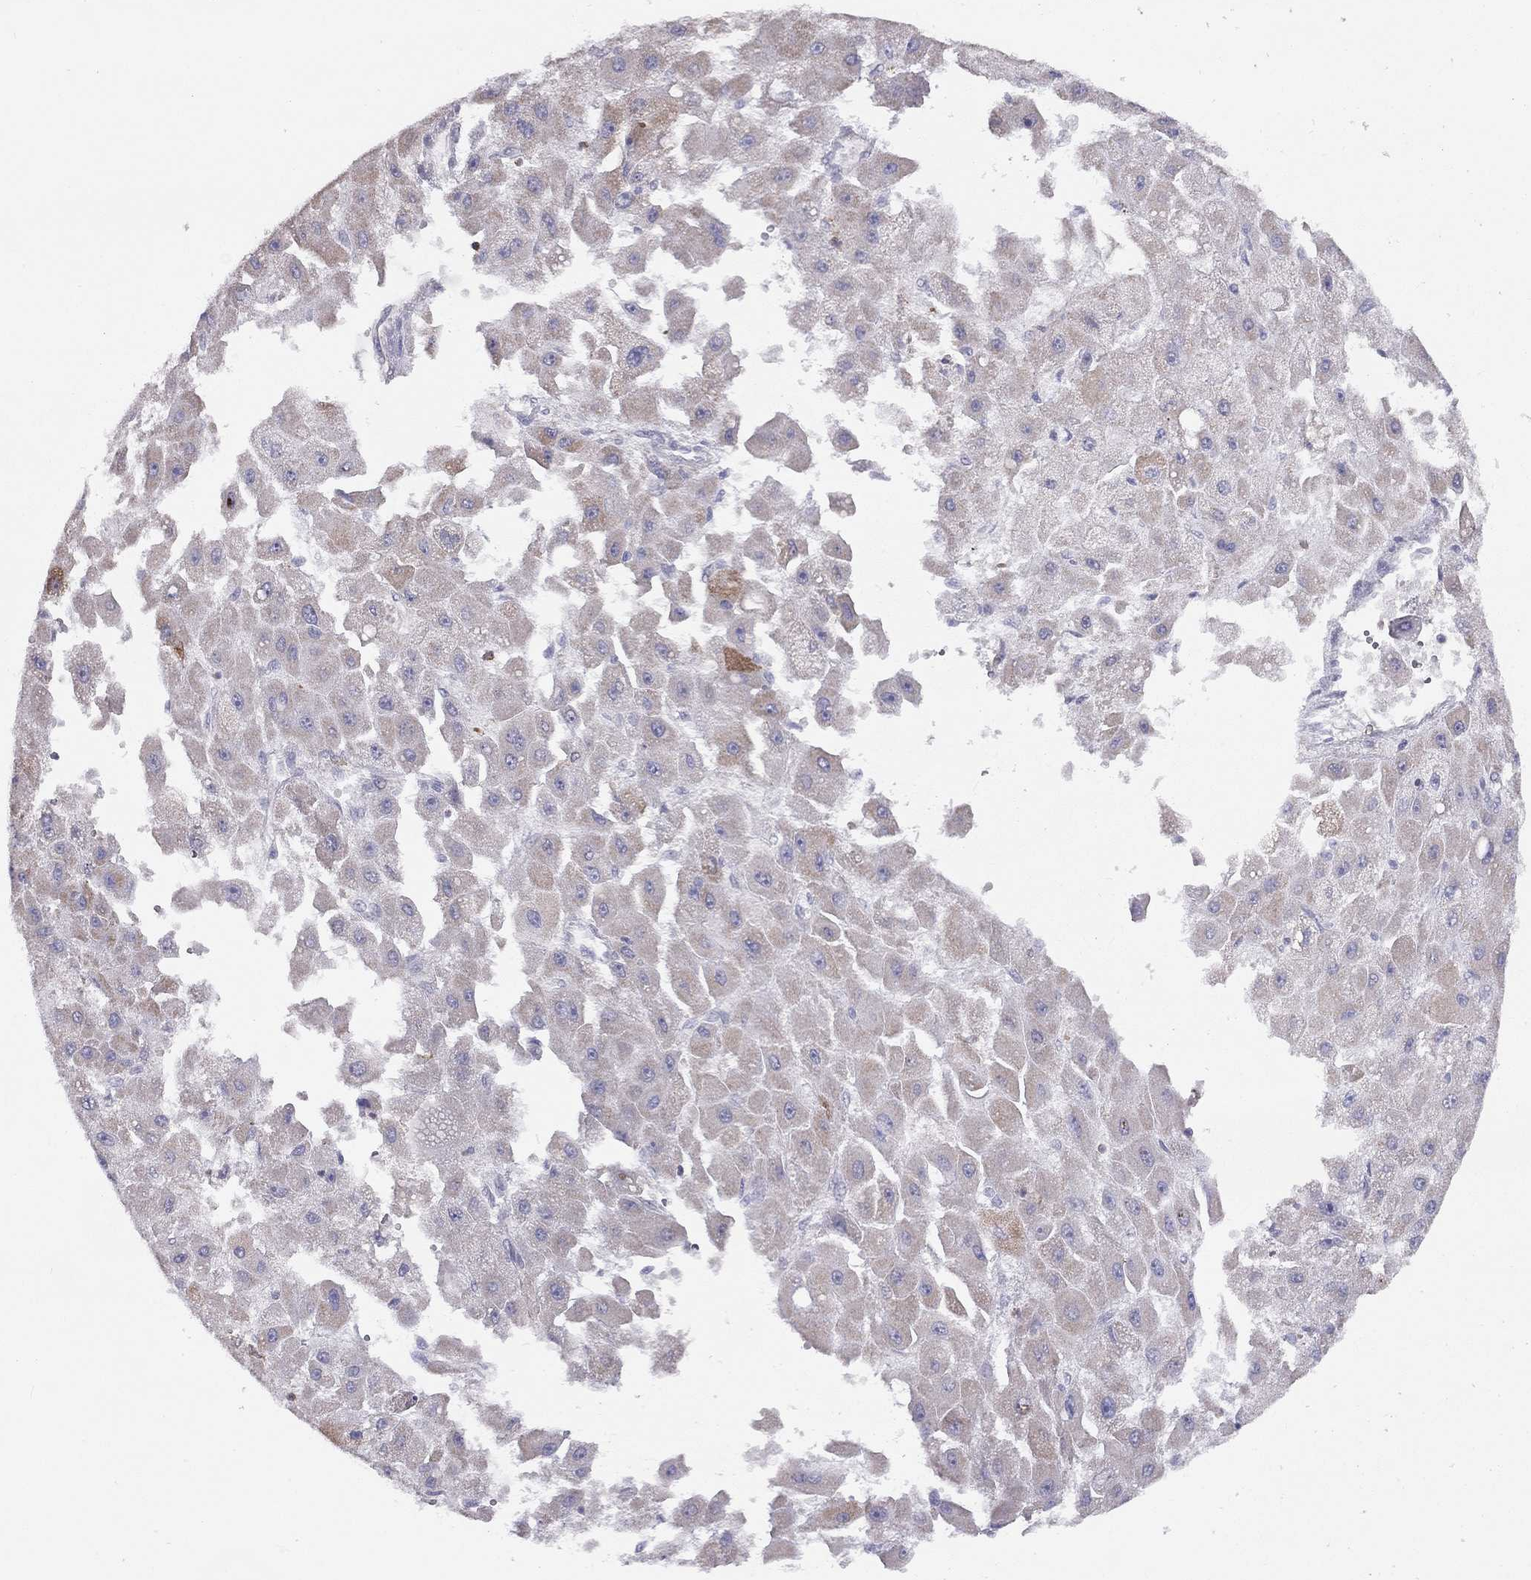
{"staining": {"intensity": "weak", "quantity": "<25%", "location": "cytoplasmic/membranous"}, "tissue": "liver cancer", "cell_type": "Tumor cells", "image_type": "cancer", "snomed": [{"axis": "morphology", "description": "Carcinoma, Hepatocellular, NOS"}, {"axis": "topography", "description": "Liver"}], "caption": "Liver hepatocellular carcinoma stained for a protein using IHC displays no staining tumor cells.", "gene": "CITED1", "patient": {"sex": "female", "age": 25}}